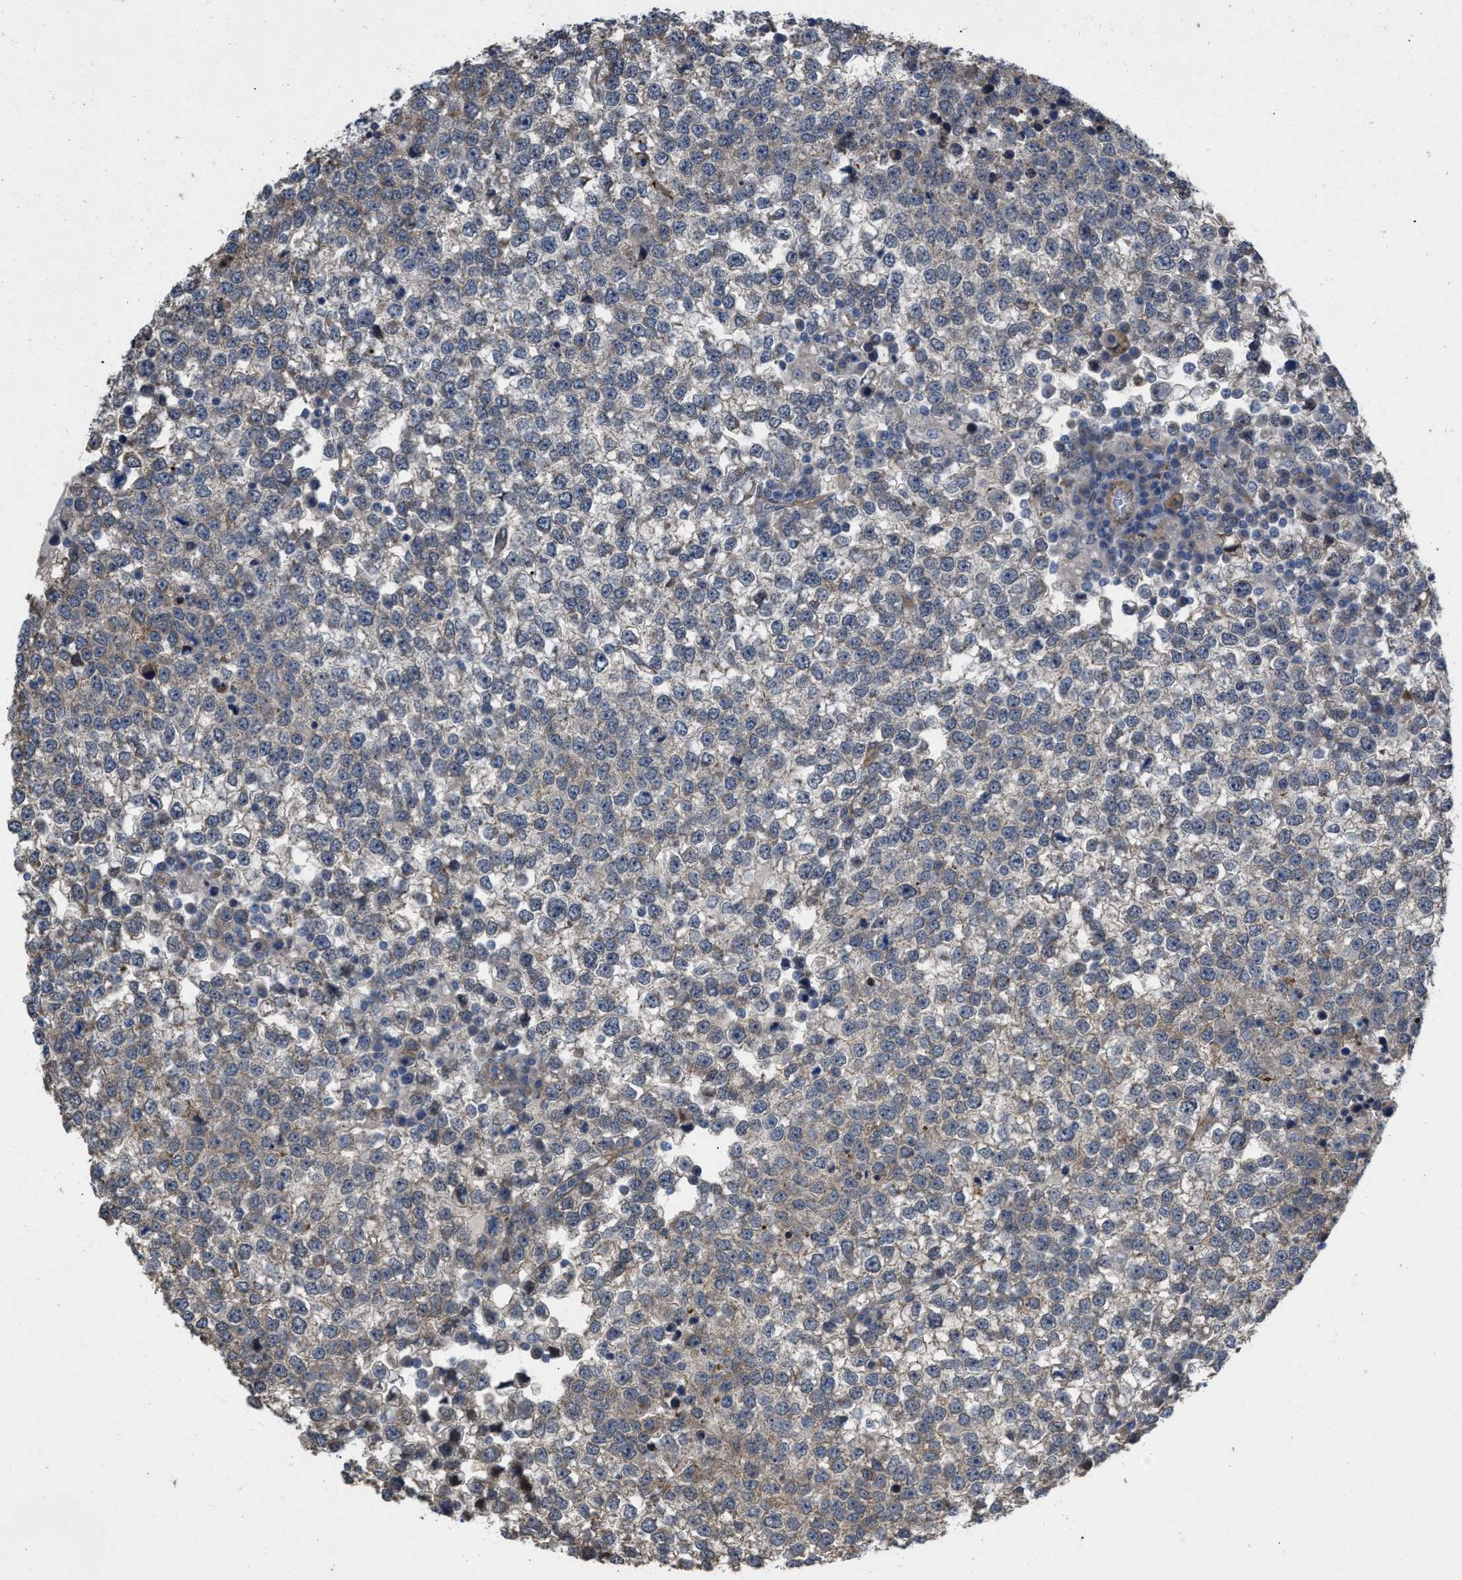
{"staining": {"intensity": "weak", "quantity": "25%-75%", "location": "cytoplasmic/membranous"}, "tissue": "testis cancer", "cell_type": "Tumor cells", "image_type": "cancer", "snomed": [{"axis": "morphology", "description": "Seminoma, NOS"}, {"axis": "topography", "description": "Testis"}], "caption": "Weak cytoplasmic/membranous staining is present in approximately 25%-75% of tumor cells in testis cancer. (DAB IHC with brightfield microscopy, high magnification).", "gene": "SLC4A11", "patient": {"sex": "male", "age": 65}}